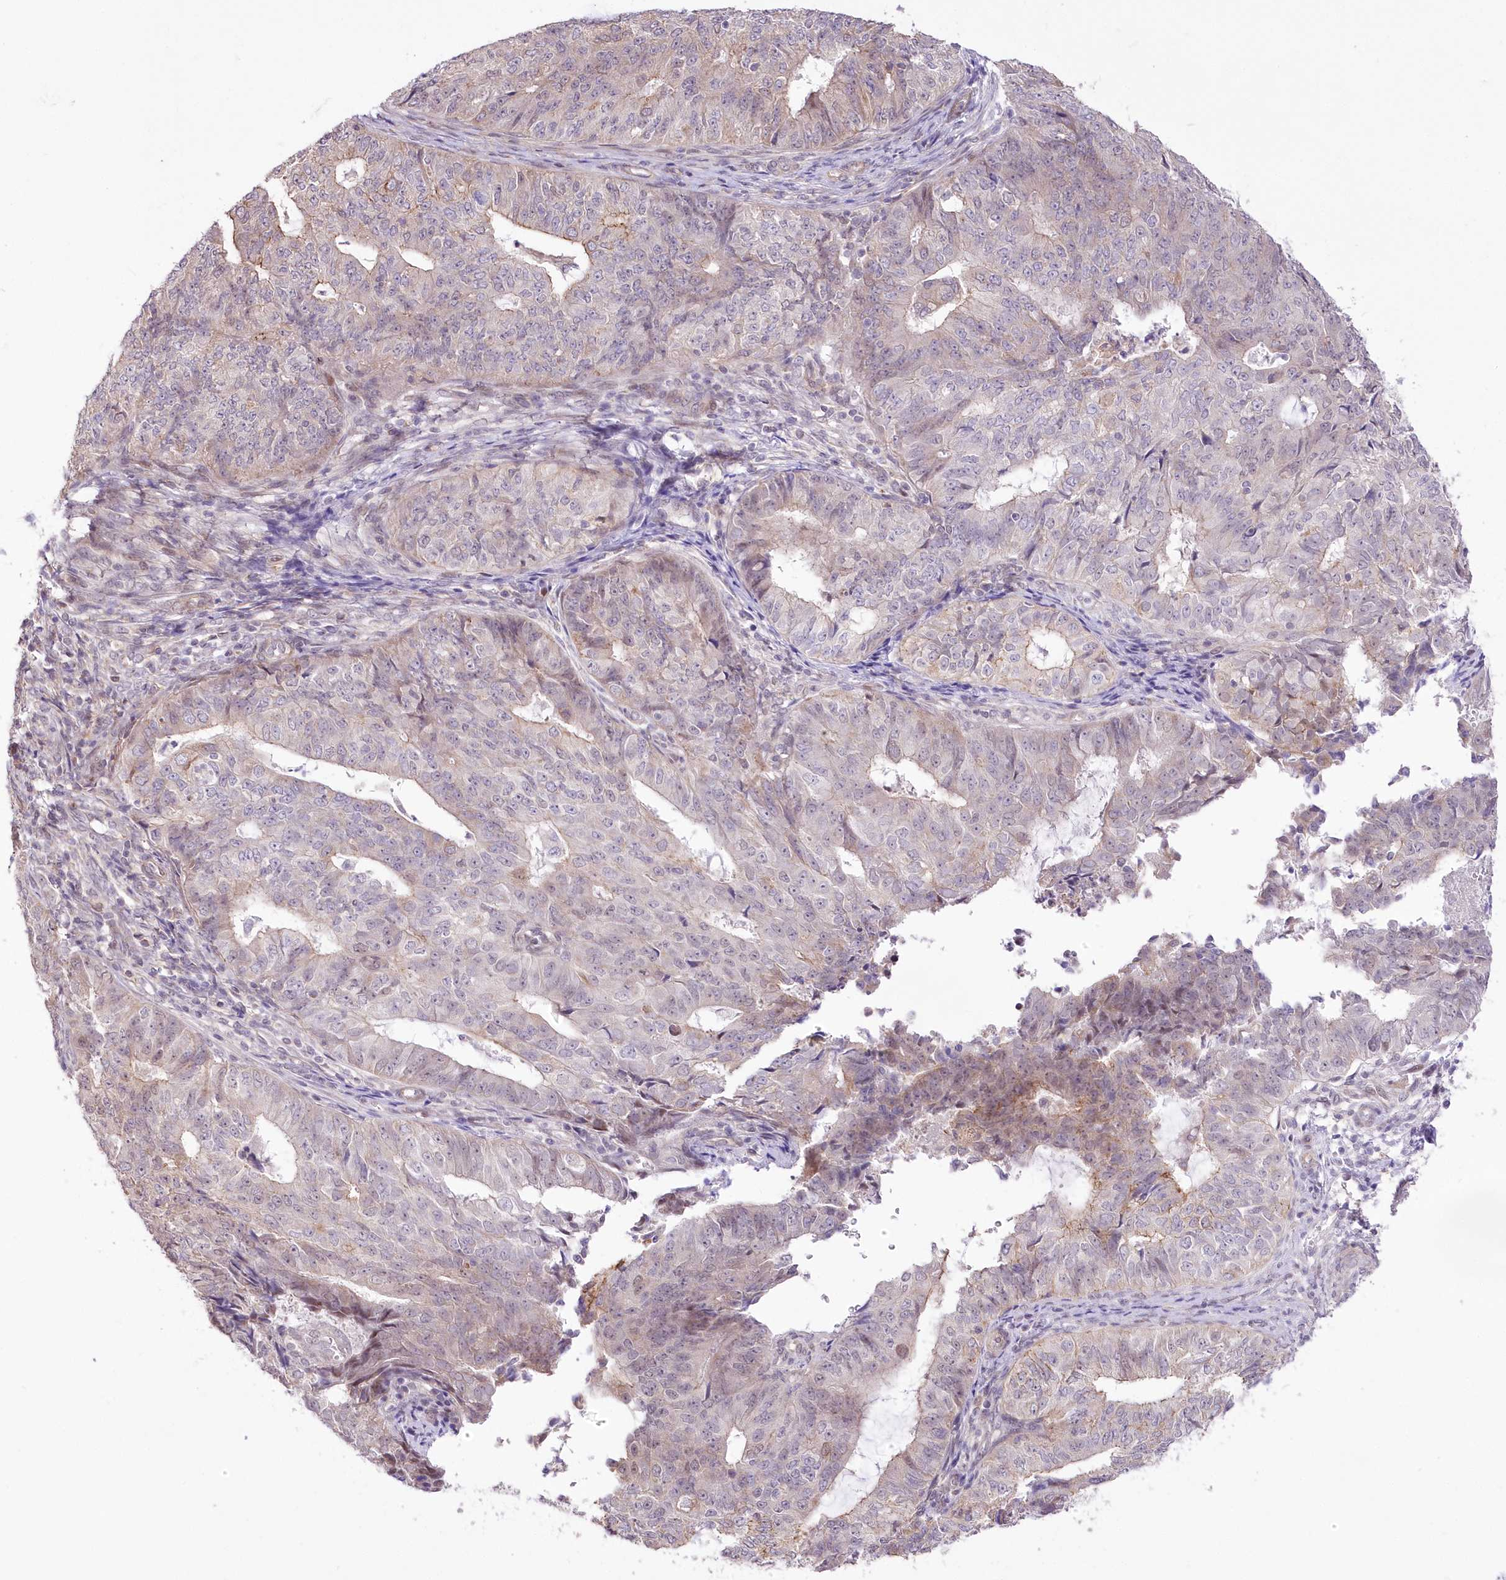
{"staining": {"intensity": "weak", "quantity": "<25%", "location": "cytoplasmic/membranous"}, "tissue": "endometrial cancer", "cell_type": "Tumor cells", "image_type": "cancer", "snomed": [{"axis": "morphology", "description": "Adenocarcinoma, NOS"}, {"axis": "topography", "description": "Endometrium"}], "caption": "This photomicrograph is of endometrial cancer (adenocarcinoma) stained with immunohistochemistry to label a protein in brown with the nuclei are counter-stained blue. There is no positivity in tumor cells. The staining is performed using DAB (3,3'-diaminobenzidine) brown chromogen with nuclei counter-stained in using hematoxylin.", "gene": "FAM241B", "patient": {"sex": "female", "age": 32}}